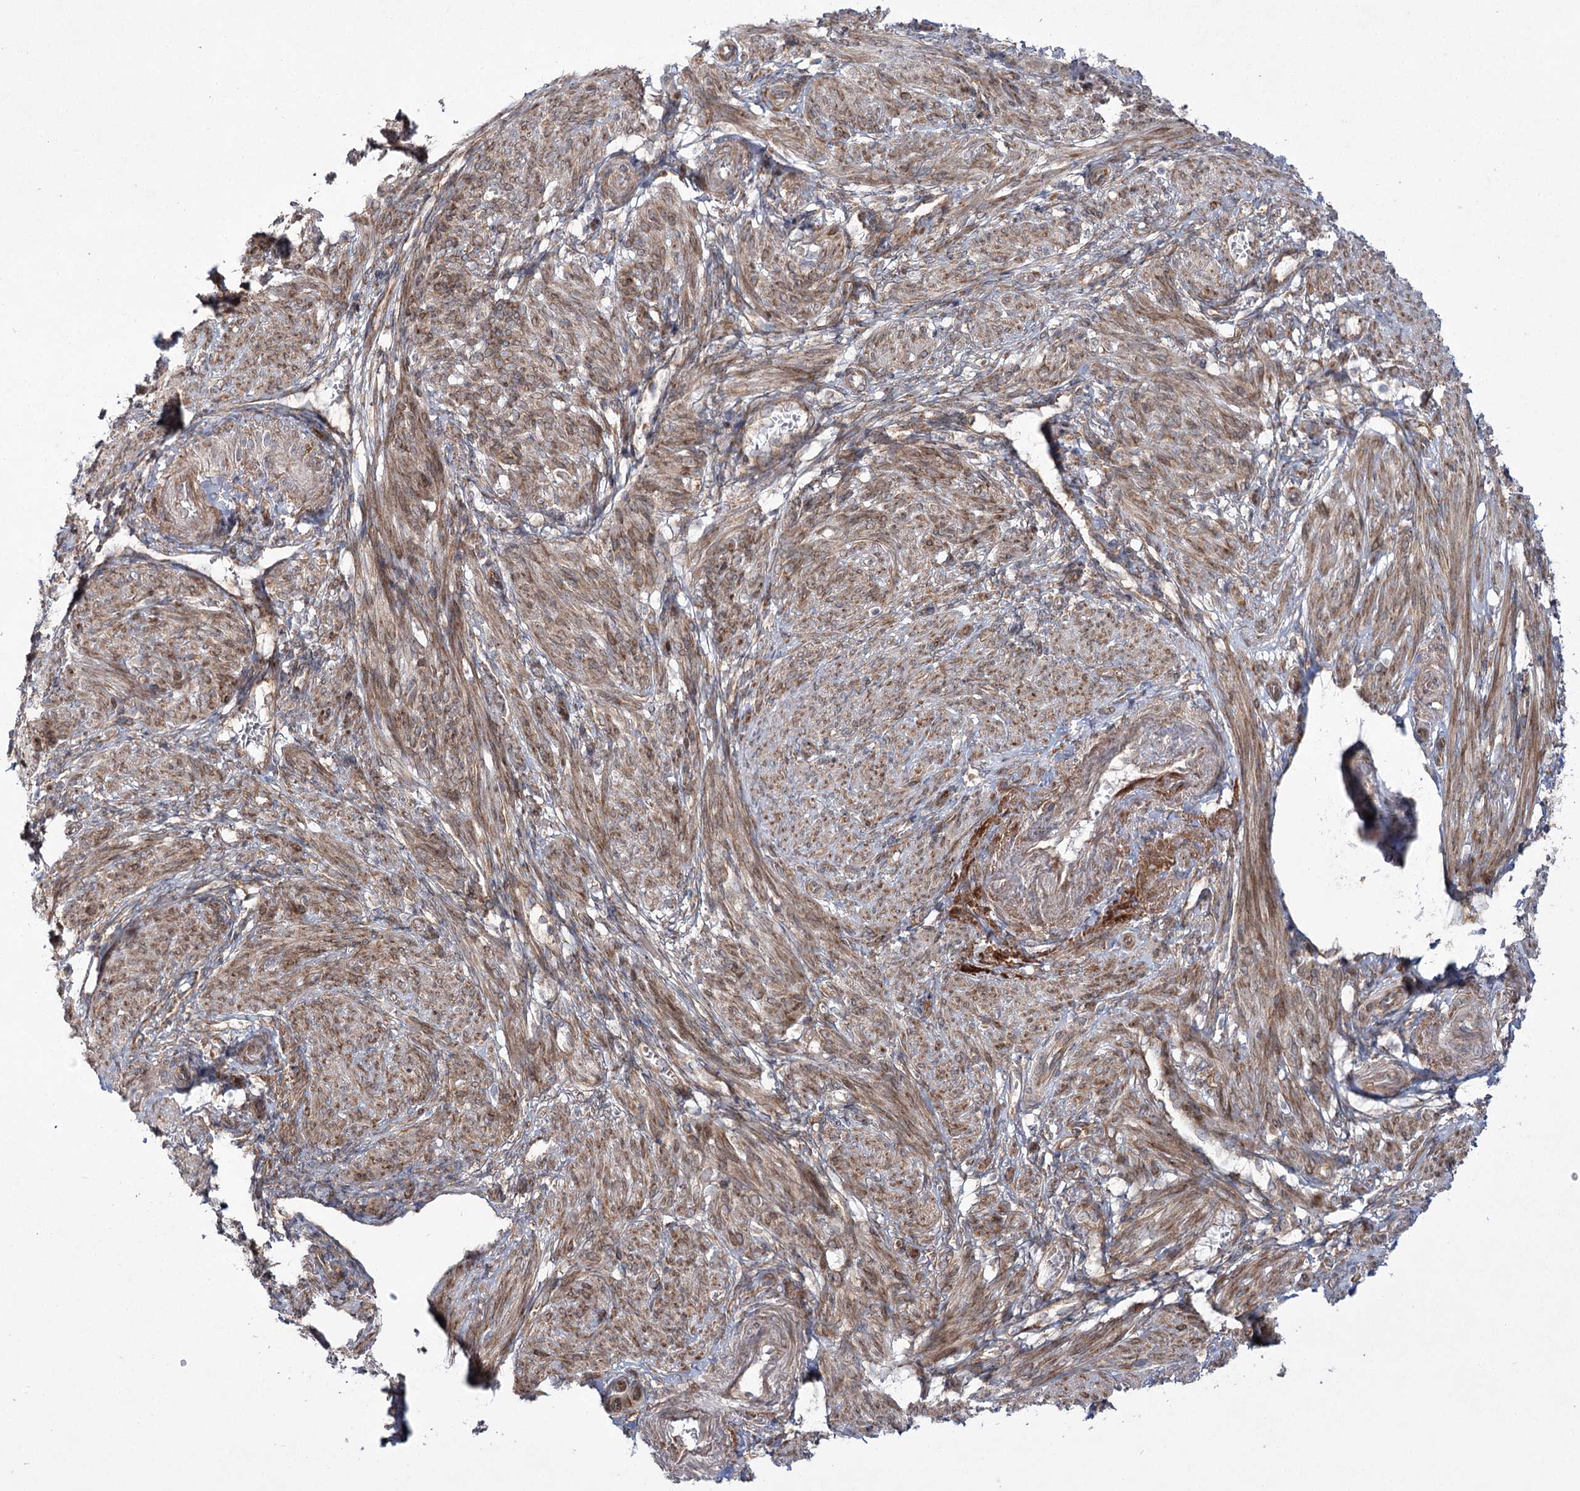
{"staining": {"intensity": "moderate", "quantity": "25%-75%", "location": "cytoplasmic/membranous"}, "tissue": "smooth muscle", "cell_type": "Smooth muscle cells", "image_type": "normal", "snomed": [{"axis": "morphology", "description": "Normal tissue, NOS"}, {"axis": "topography", "description": "Smooth muscle"}], "caption": "About 25%-75% of smooth muscle cells in unremarkable human smooth muscle exhibit moderate cytoplasmic/membranous protein expression as visualized by brown immunohistochemical staining.", "gene": "VWA2", "patient": {"sex": "female", "age": 39}}